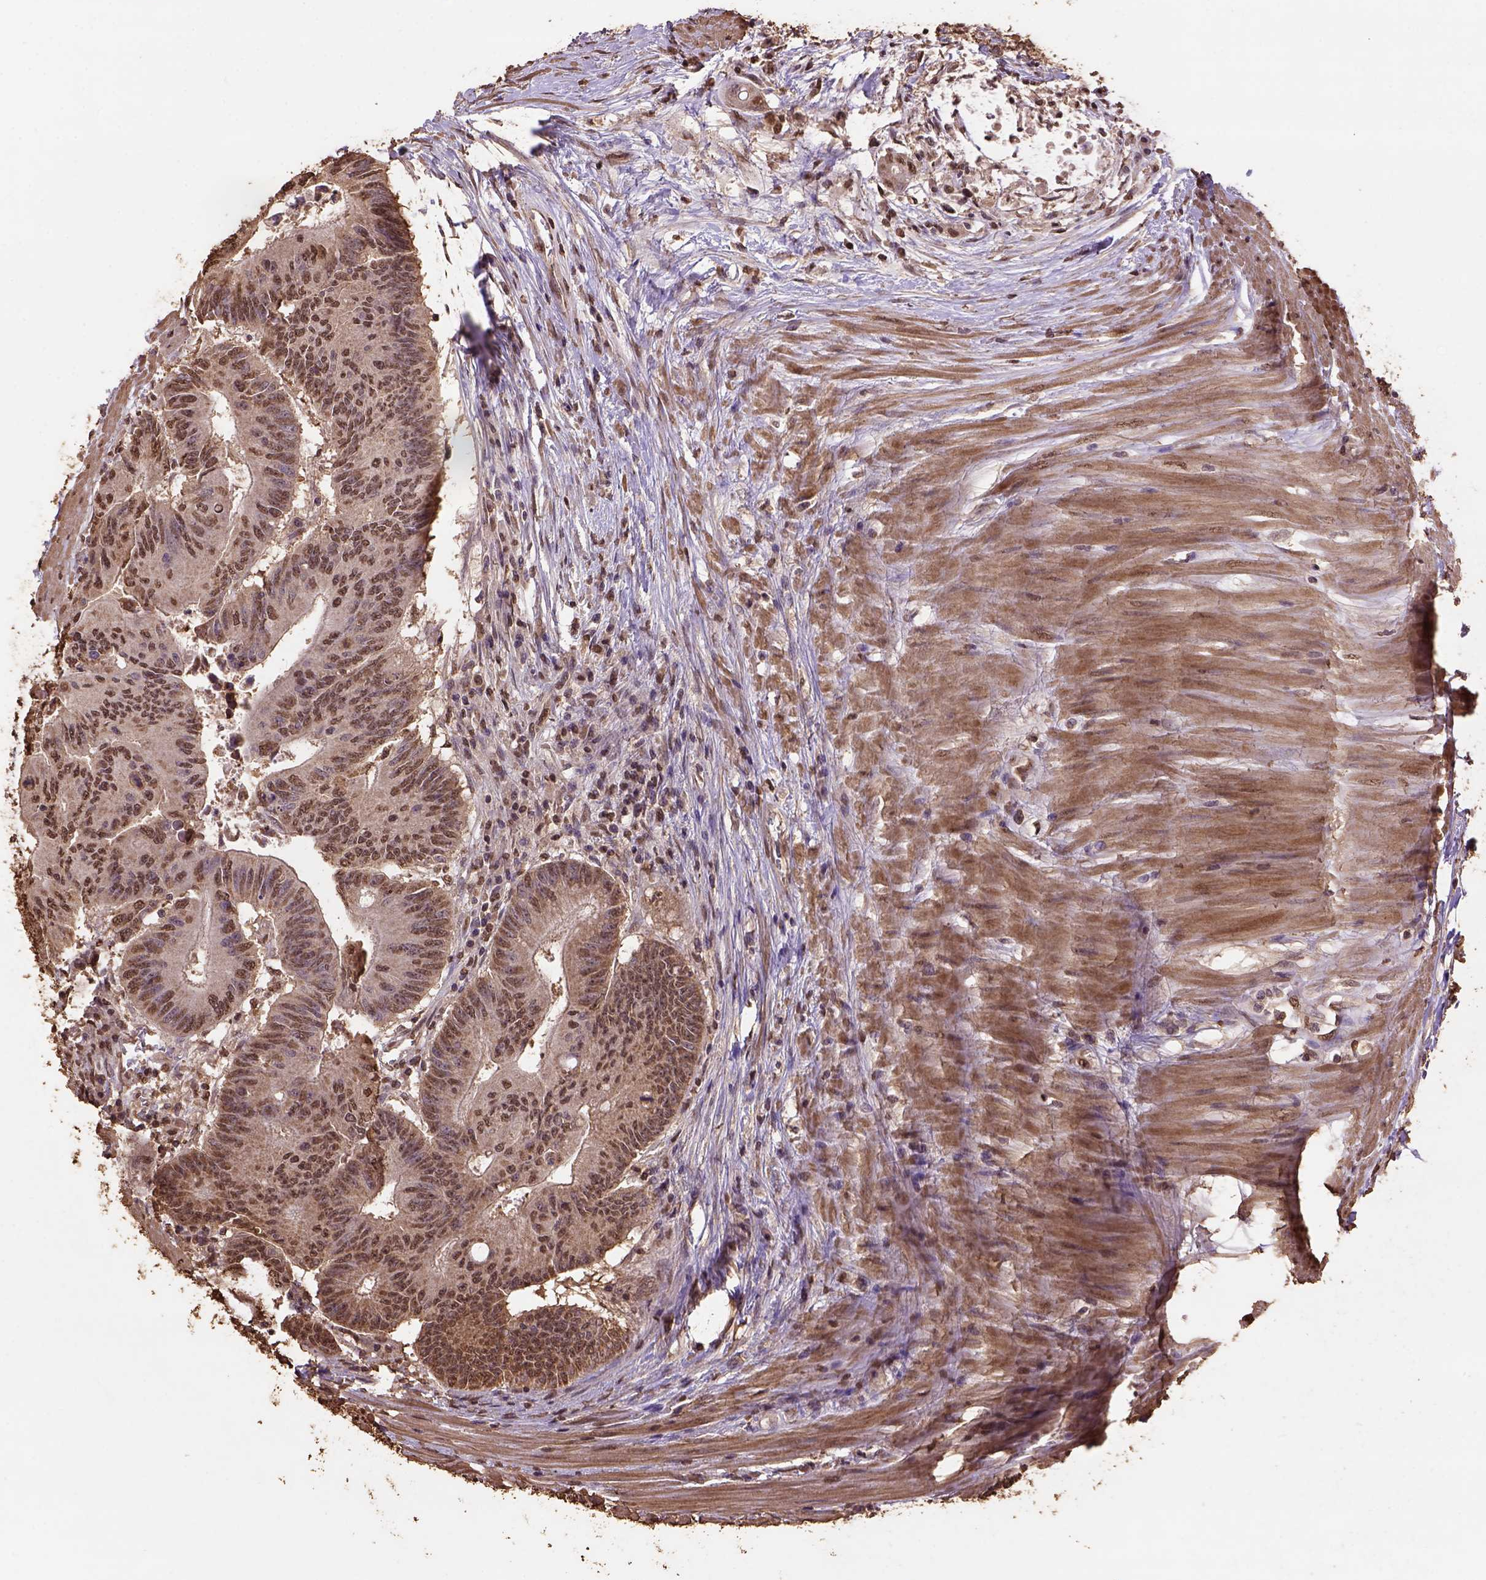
{"staining": {"intensity": "moderate", "quantity": ">75%", "location": "nuclear"}, "tissue": "colorectal cancer", "cell_type": "Tumor cells", "image_type": "cancer", "snomed": [{"axis": "morphology", "description": "Adenocarcinoma, NOS"}, {"axis": "topography", "description": "Rectum"}], "caption": "A brown stain labels moderate nuclear expression of a protein in colorectal cancer (adenocarcinoma) tumor cells. (DAB (3,3'-diaminobenzidine) IHC, brown staining for protein, blue staining for nuclei).", "gene": "CSTF2T", "patient": {"sex": "male", "age": 59}}